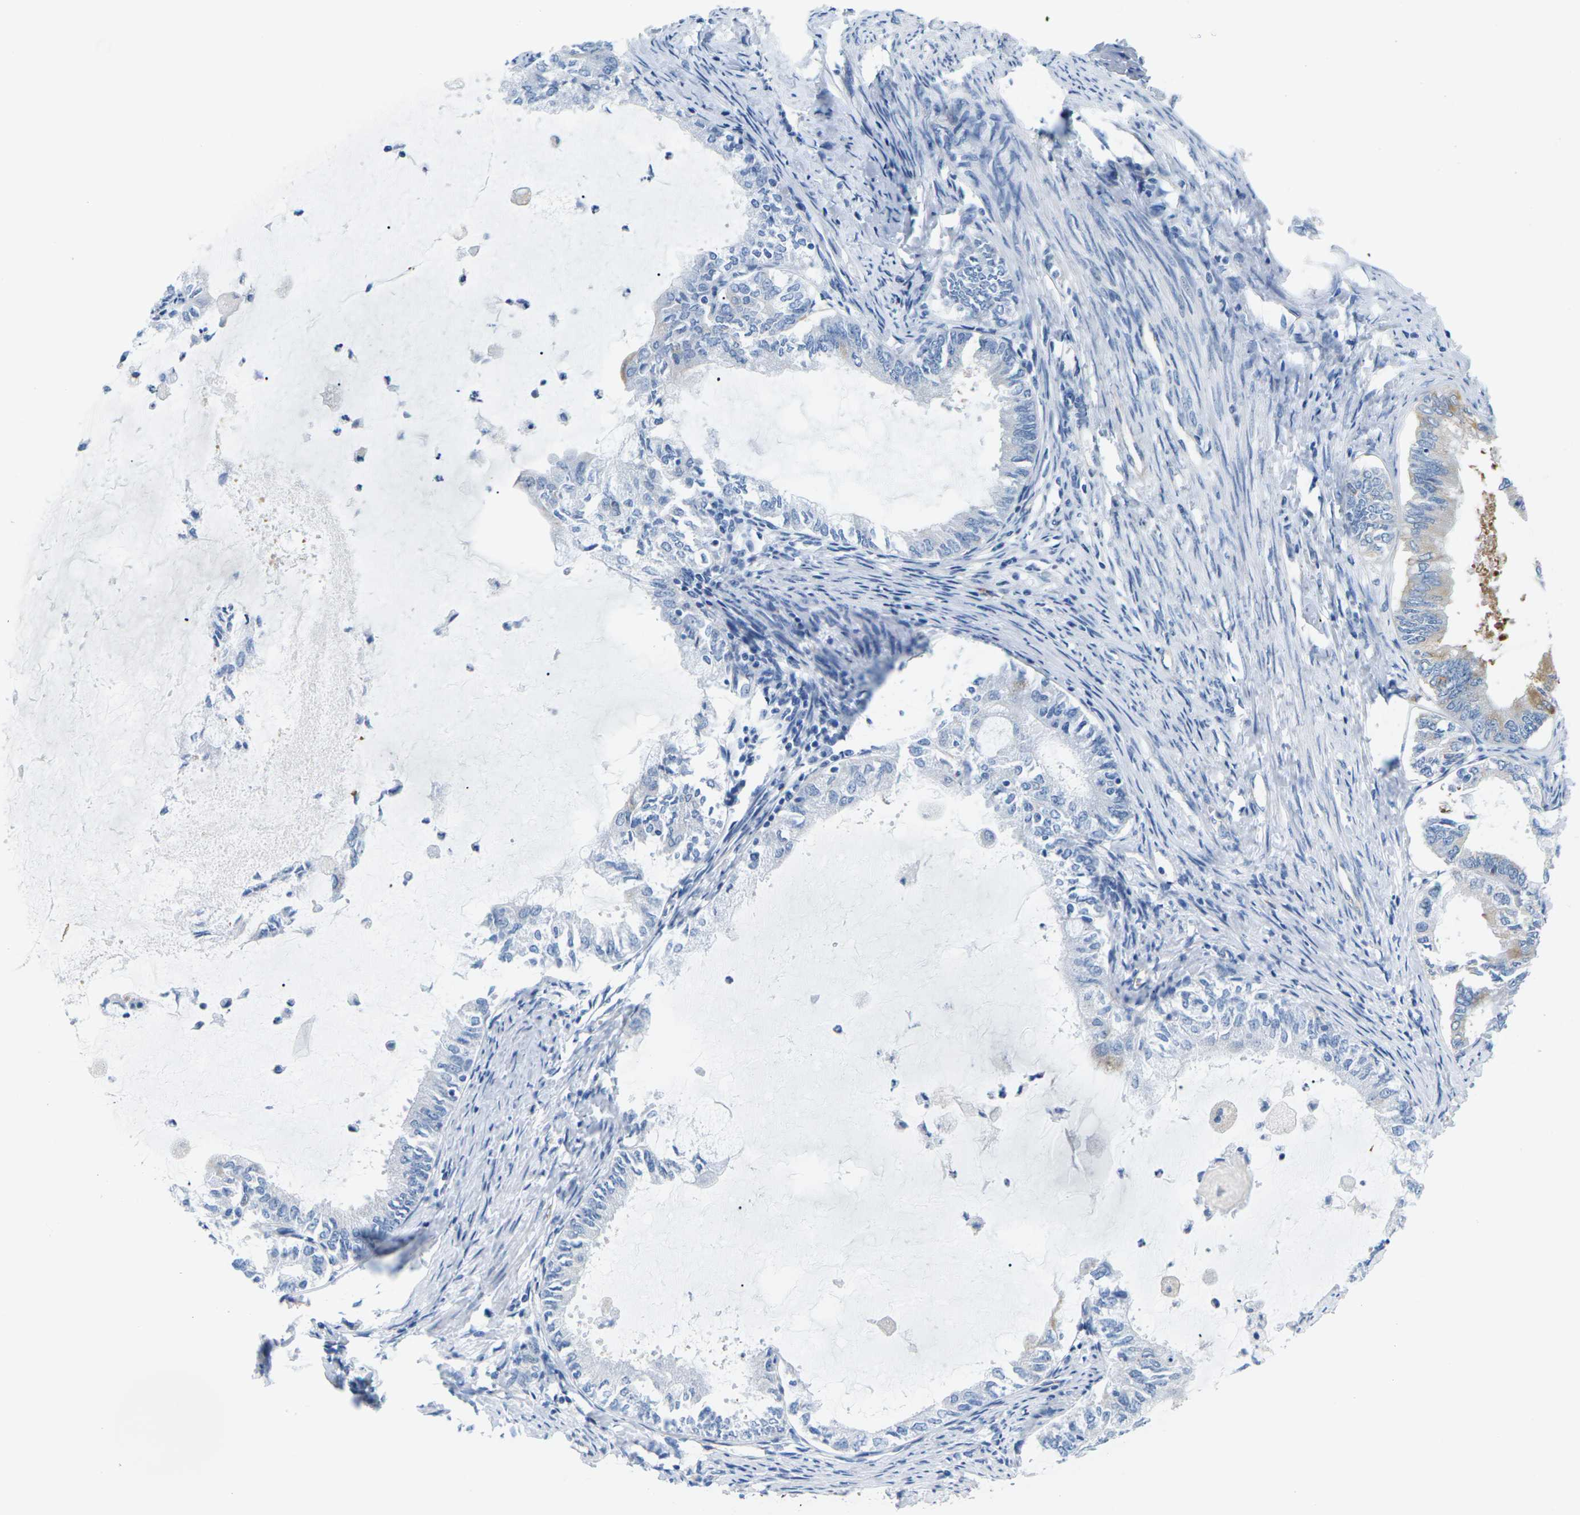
{"staining": {"intensity": "moderate", "quantity": "<25%", "location": "cytoplasmic/membranous"}, "tissue": "endometrial cancer", "cell_type": "Tumor cells", "image_type": "cancer", "snomed": [{"axis": "morphology", "description": "Adenocarcinoma, NOS"}, {"axis": "topography", "description": "Endometrium"}], "caption": "Endometrial cancer stained for a protein reveals moderate cytoplasmic/membranous positivity in tumor cells. The protein is shown in brown color, while the nuclei are stained blue.", "gene": "SYNGR2", "patient": {"sex": "female", "age": 86}}